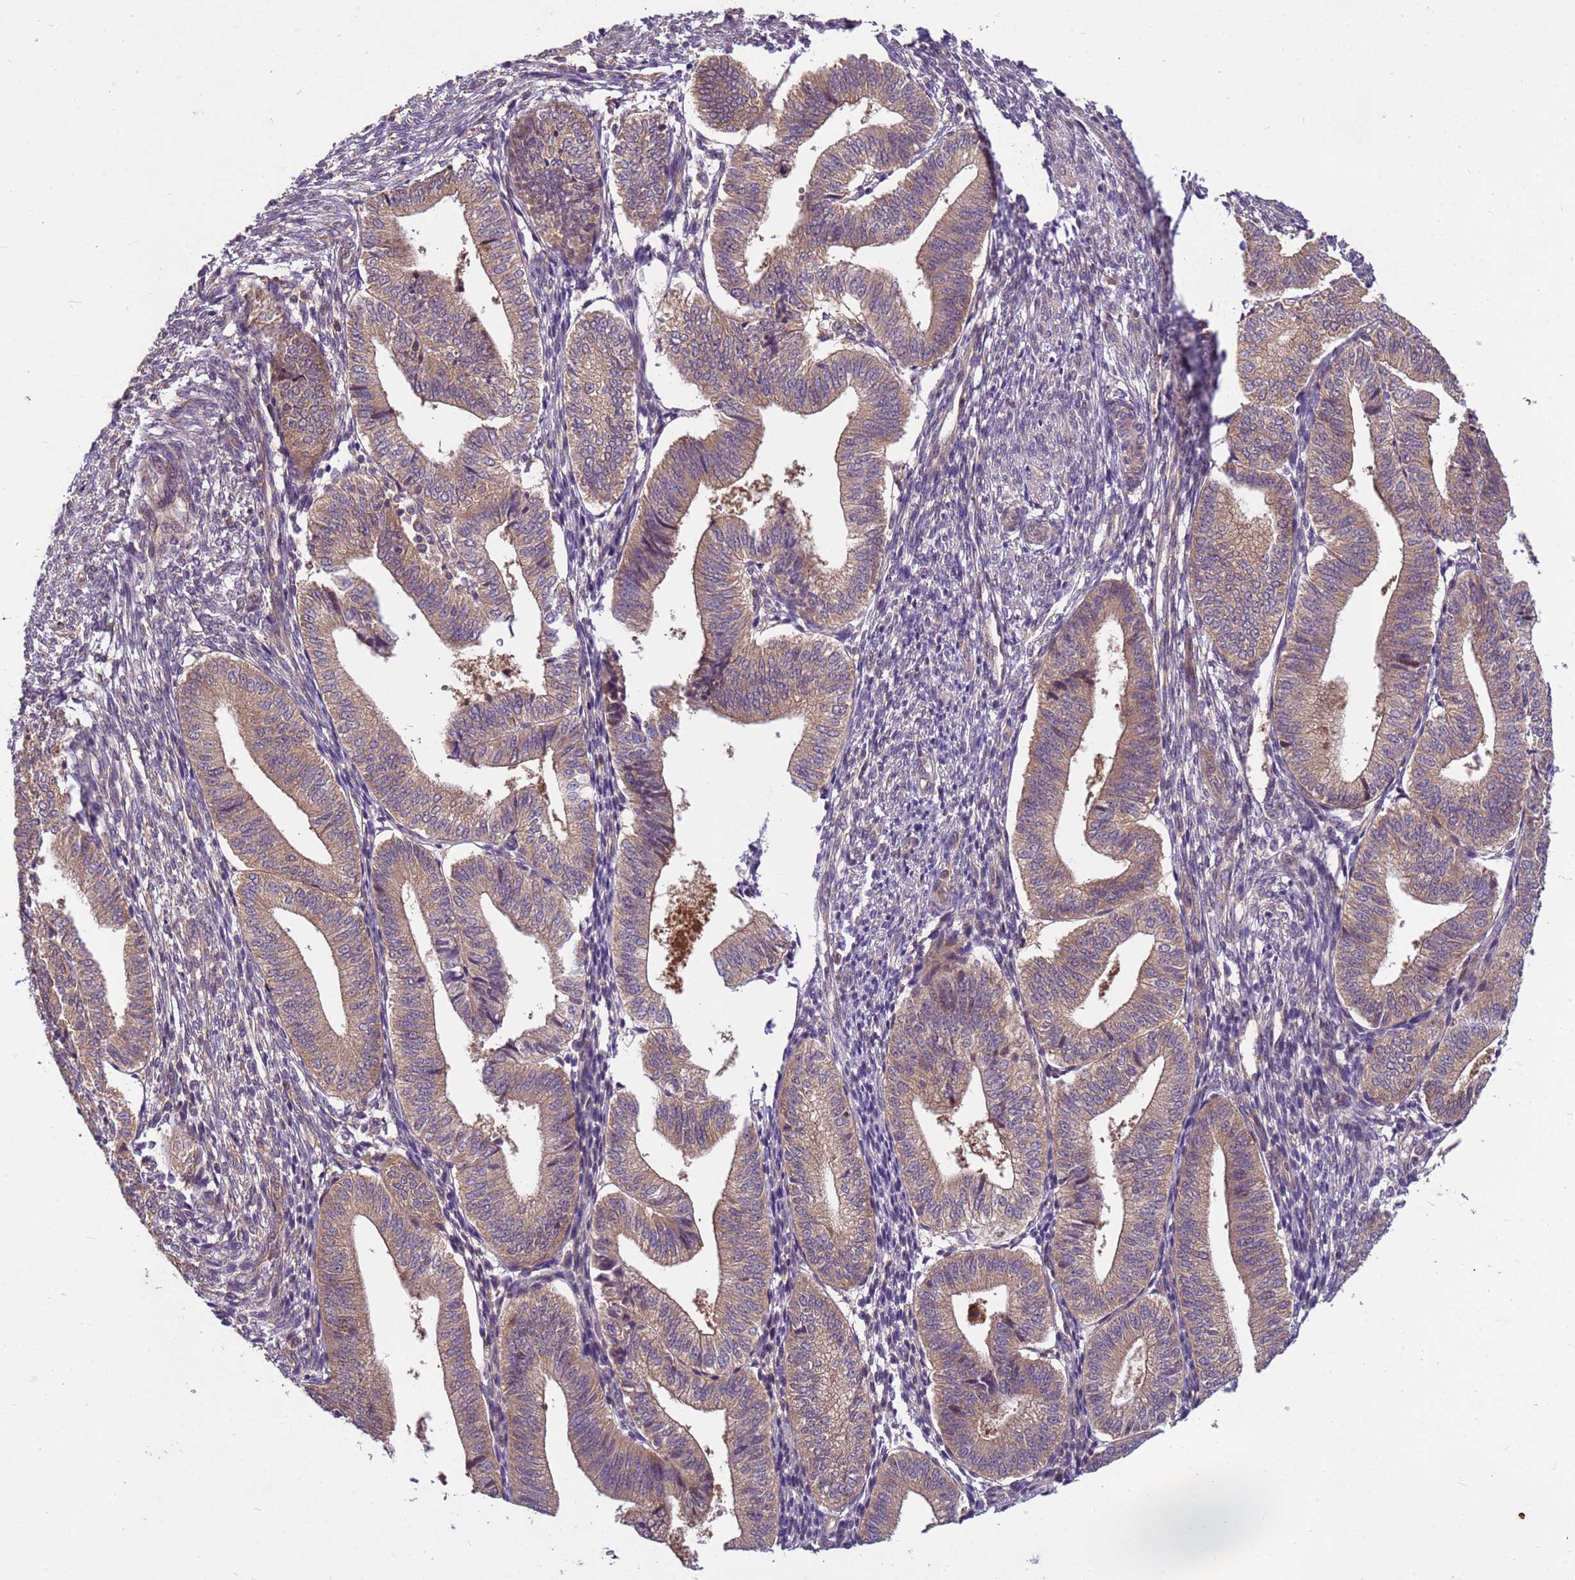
{"staining": {"intensity": "weak", "quantity": "25%-75%", "location": "cytoplasmic/membranous"}, "tissue": "endometrium", "cell_type": "Cells in endometrial stroma", "image_type": "normal", "snomed": [{"axis": "morphology", "description": "Normal tissue, NOS"}, {"axis": "topography", "description": "Endometrium"}], "caption": "Immunohistochemical staining of normal endometrium shows weak cytoplasmic/membranous protein staining in about 25%-75% of cells in endometrial stroma. The staining was performed using DAB, with brown indicating positive protein expression. Nuclei are stained blue with hematoxylin.", "gene": "PPP2CA", "patient": {"sex": "female", "age": 34}}